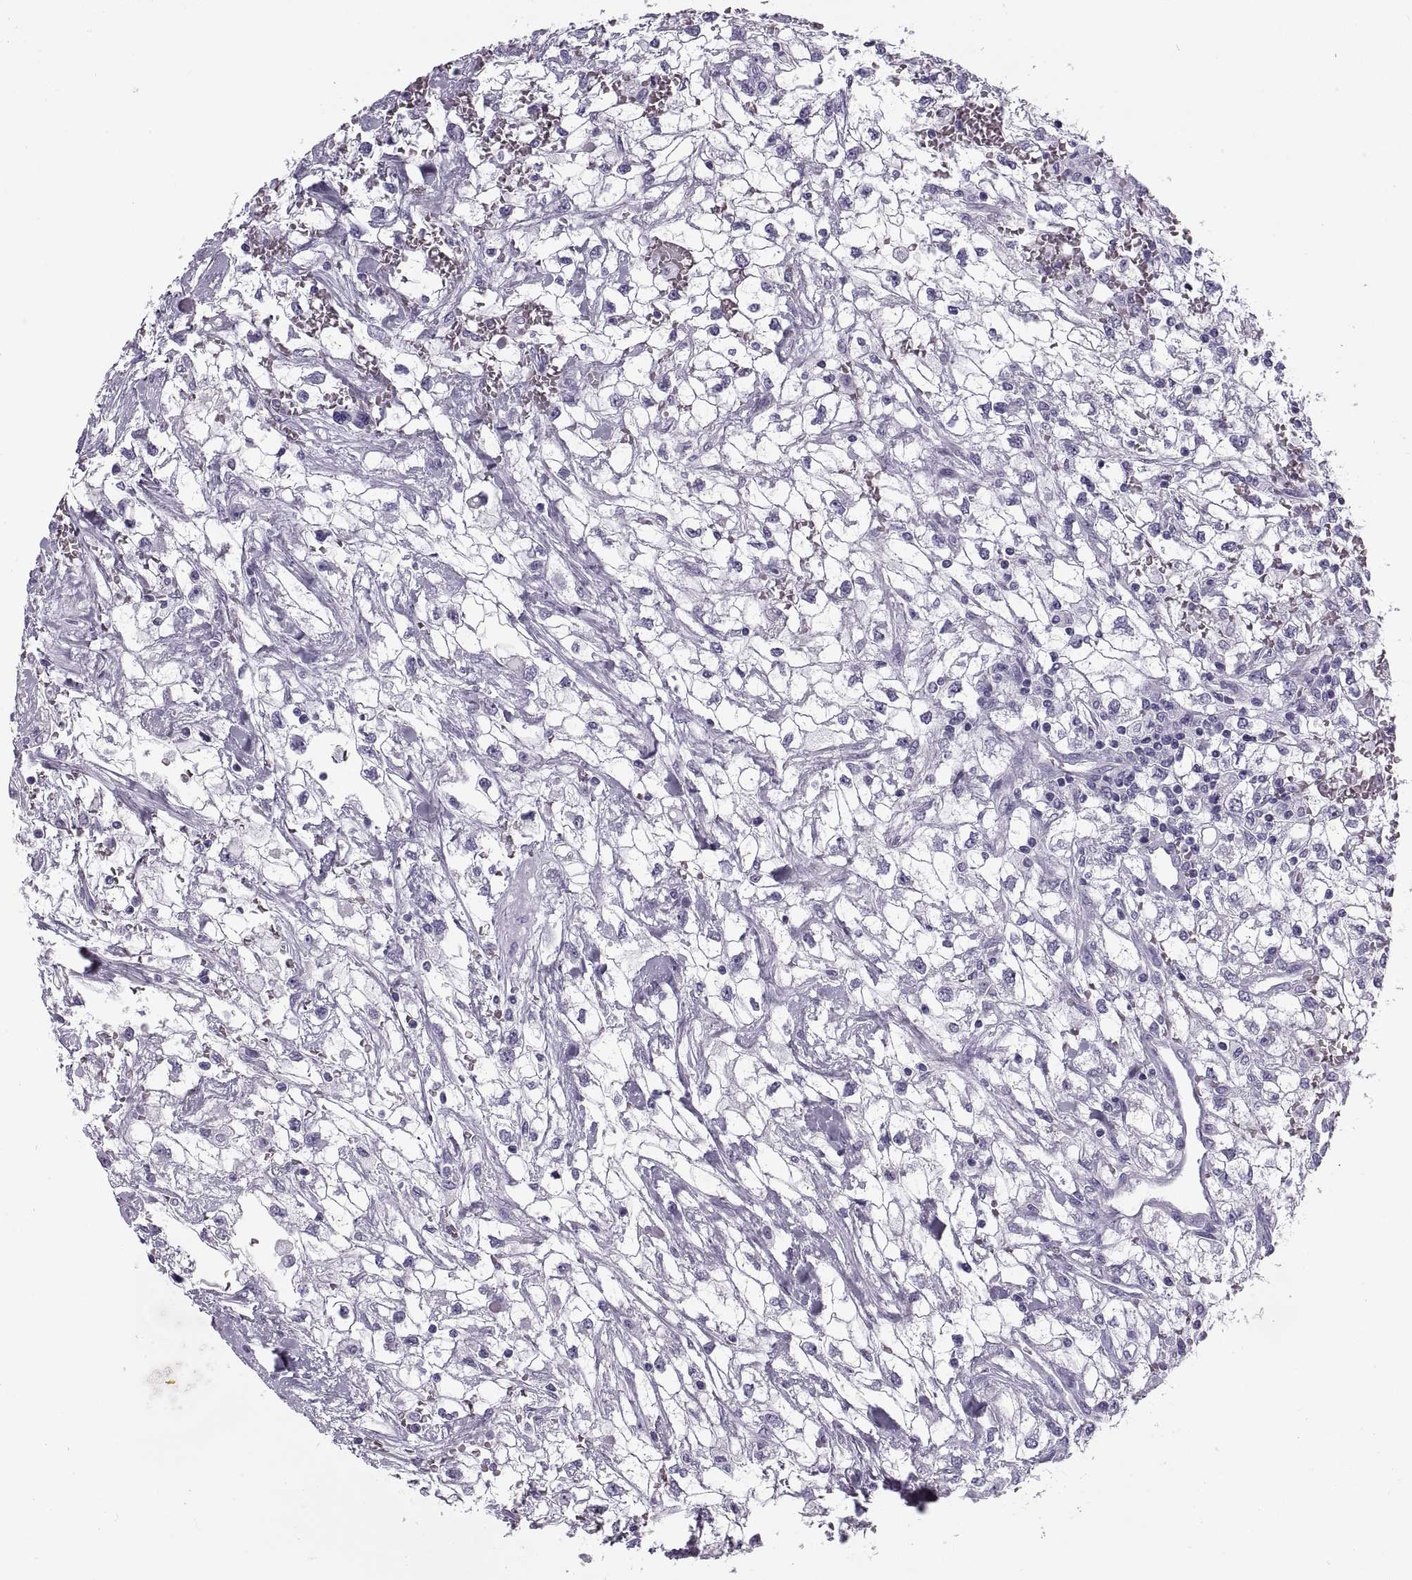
{"staining": {"intensity": "negative", "quantity": "none", "location": "none"}, "tissue": "renal cancer", "cell_type": "Tumor cells", "image_type": "cancer", "snomed": [{"axis": "morphology", "description": "Adenocarcinoma, NOS"}, {"axis": "topography", "description": "Kidney"}], "caption": "This photomicrograph is of renal cancer (adenocarcinoma) stained with immunohistochemistry (IHC) to label a protein in brown with the nuclei are counter-stained blue. There is no positivity in tumor cells.", "gene": "RLBP1", "patient": {"sex": "male", "age": 59}}